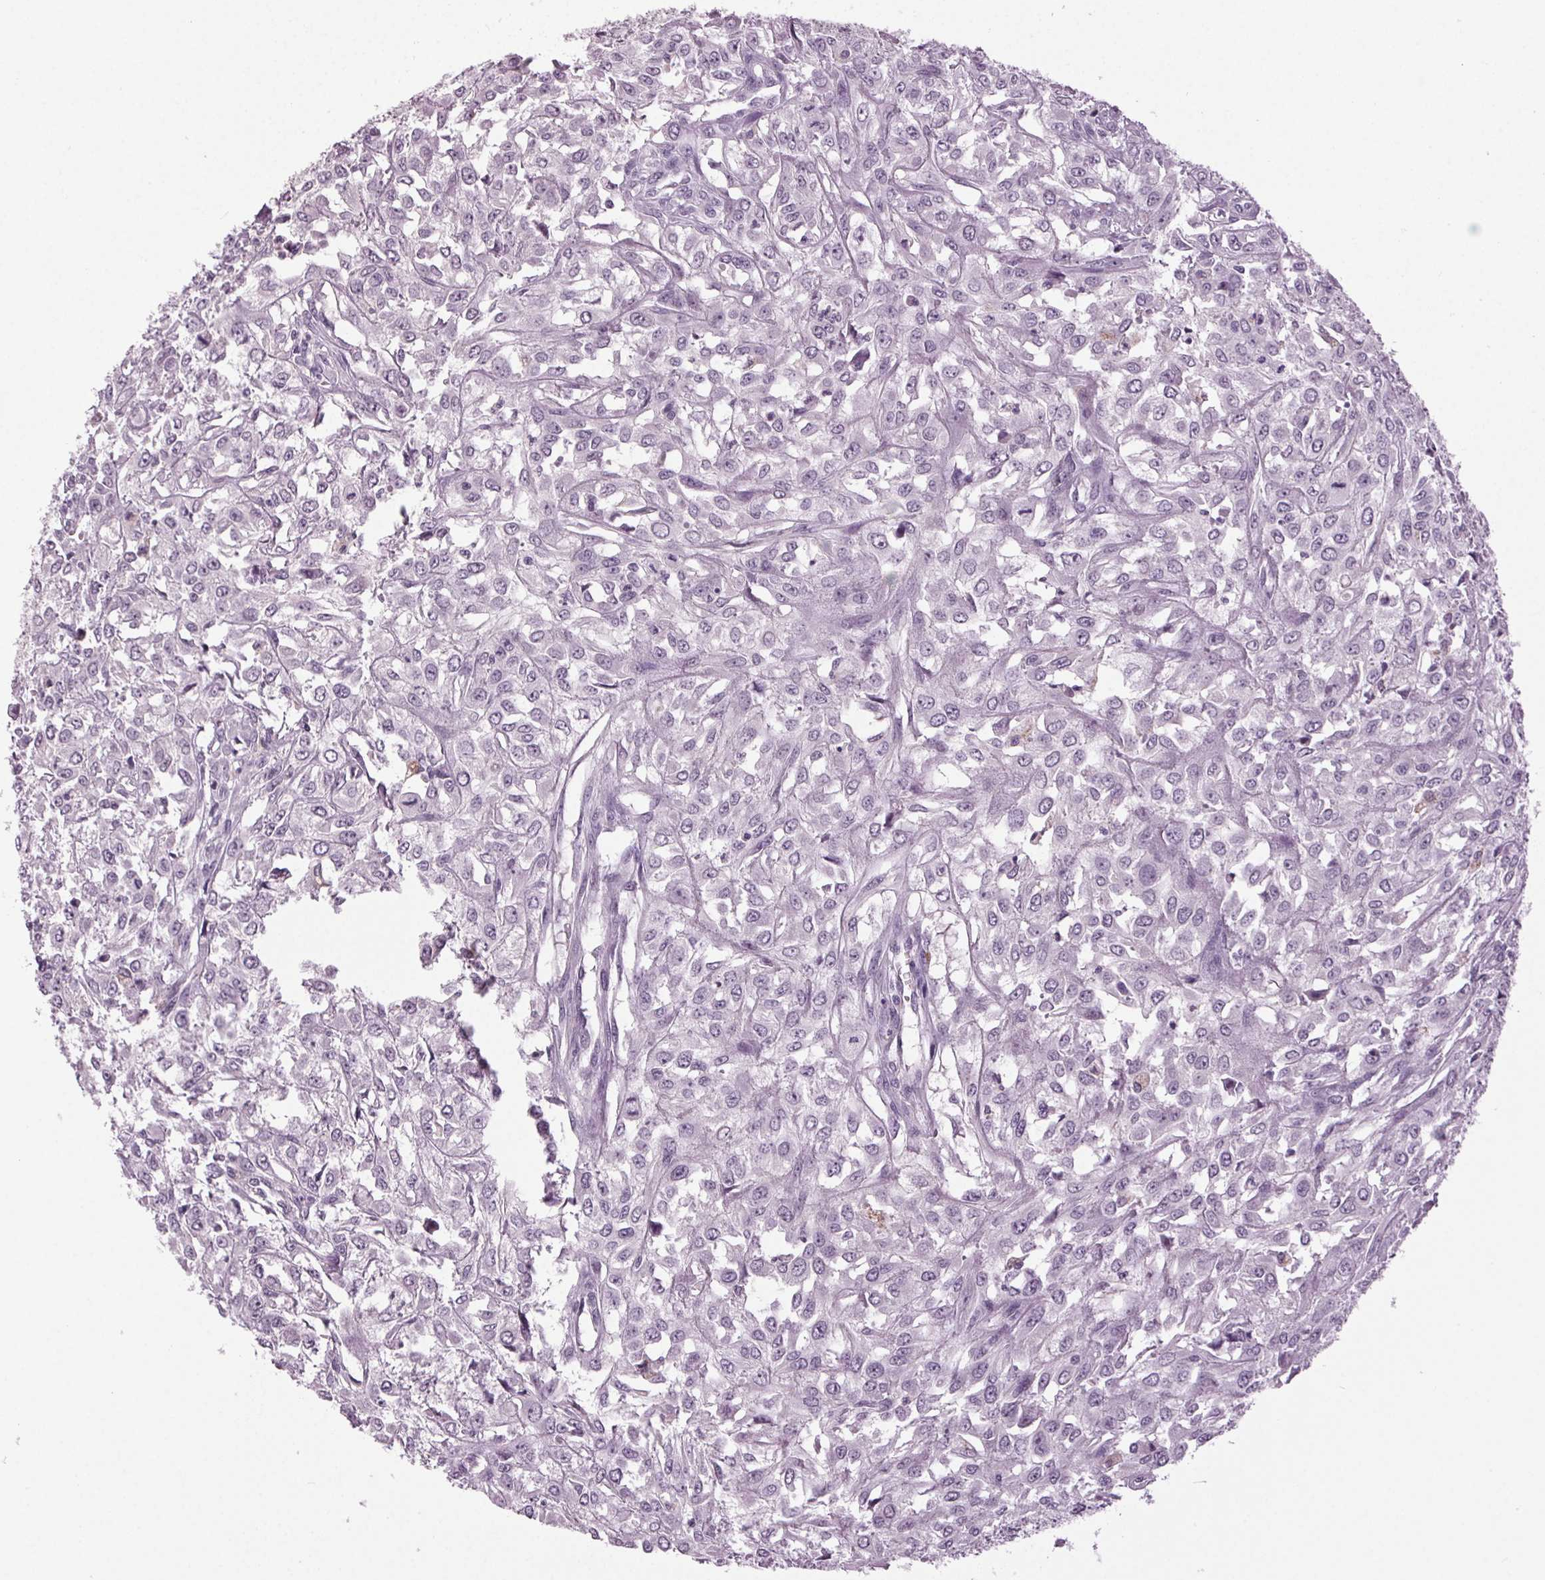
{"staining": {"intensity": "negative", "quantity": "none", "location": "none"}, "tissue": "urothelial cancer", "cell_type": "Tumor cells", "image_type": "cancer", "snomed": [{"axis": "morphology", "description": "Urothelial carcinoma, High grade"}, {"axis": "topography", "description": "Urinary bladder"}], "caption": "Image shows no protein expression in tumor cells of urothelial carcinoma (high-grade) tissue.", "gene": "DNAH12", "patient": {"sex": "male", "age": 67}}